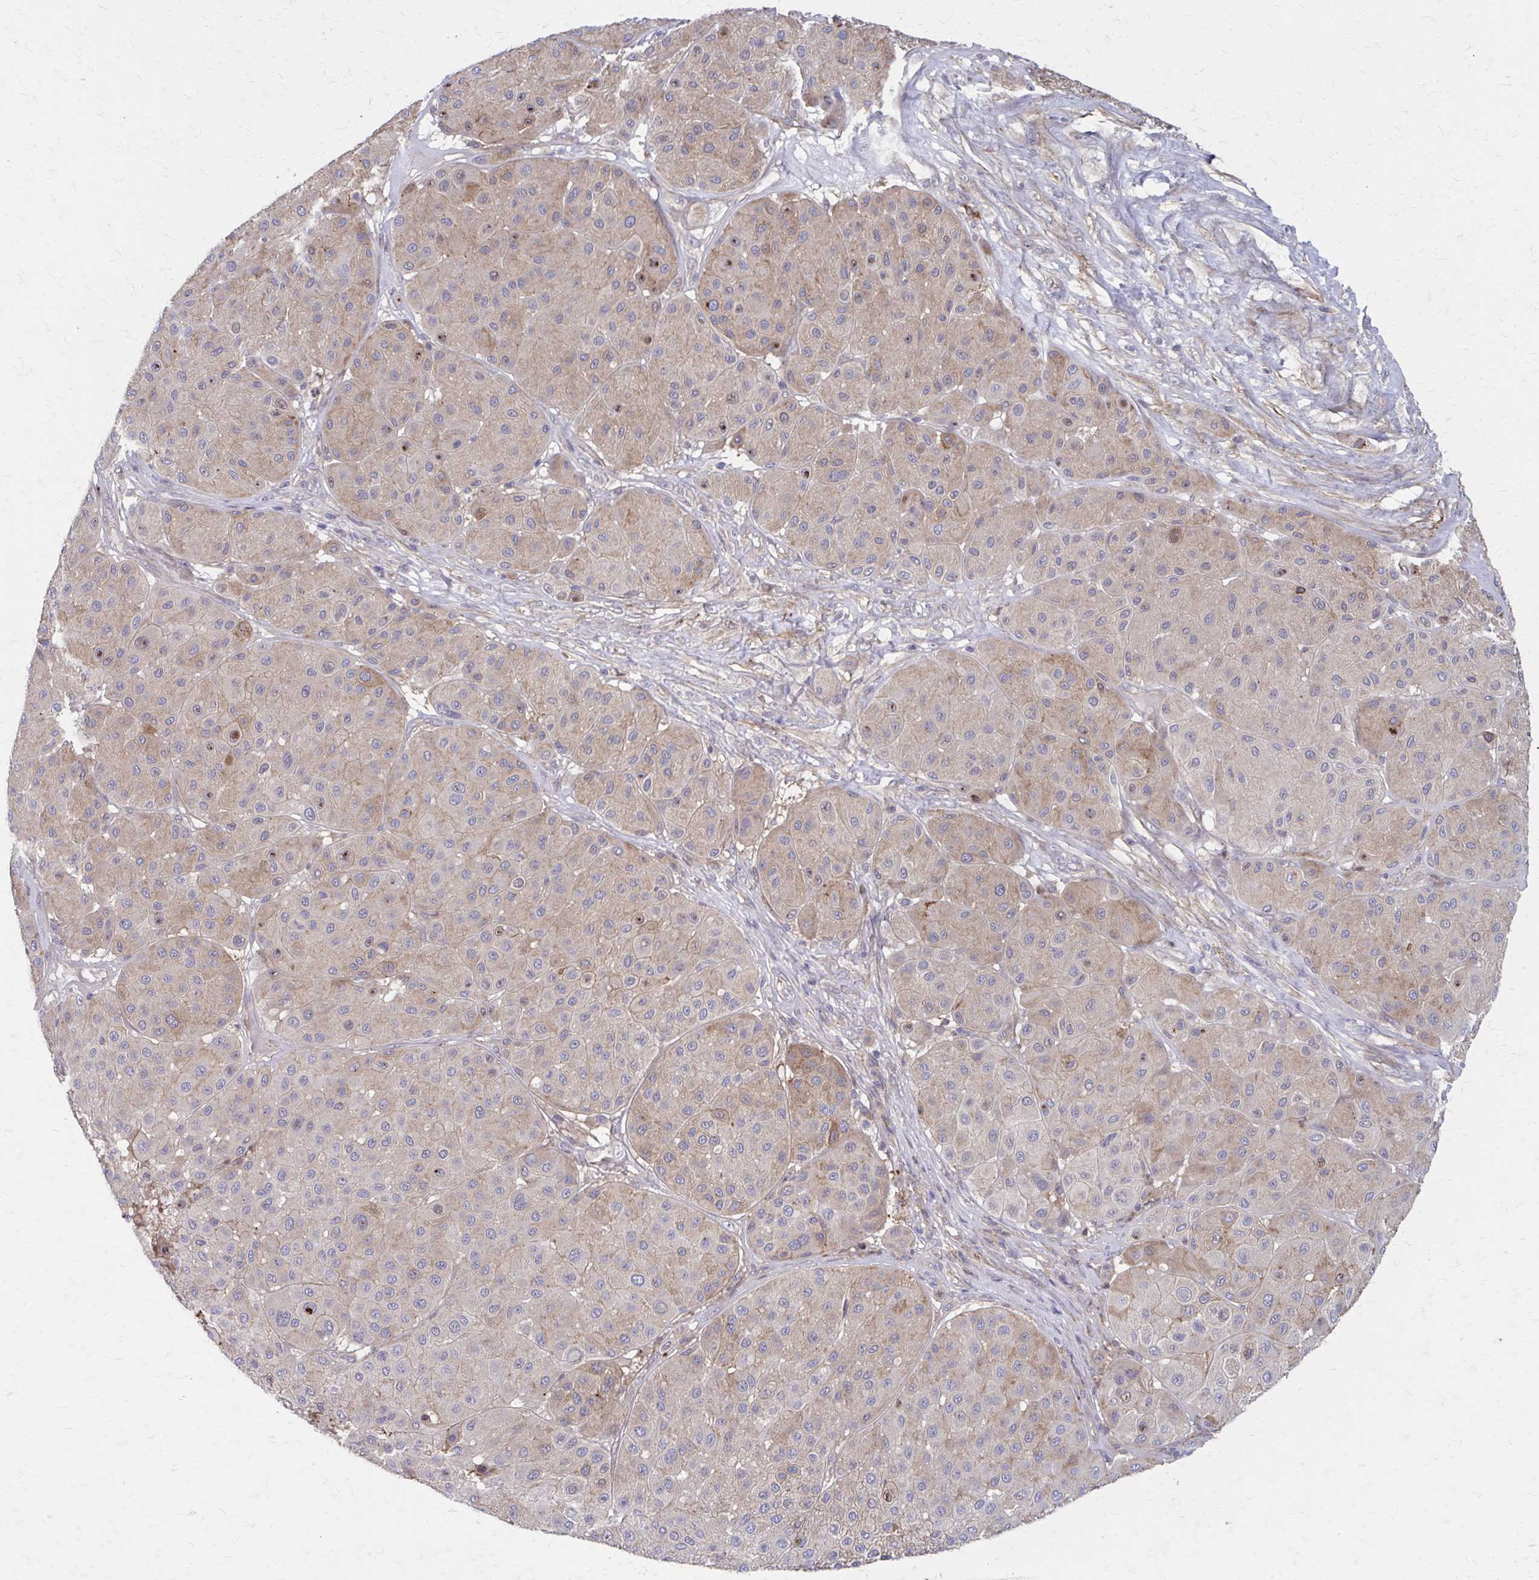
{"staining": {"intensity": "weak", "quantity": "25%-75%", "location": "cytoplasmic/membranous"}, "tissue": "melanoma", "cell_type": "Tumor cells", "image_type": "cancer", "snomed": [{"axis": "morphology", "description": "Malignant melanoma, Metastatic site"}, {"axis": "topography", "description": "Smooth muscle"}], "caption": "Malignant melanoma (metastatic site) stained with a protein marker demonstrates weak staining in tumor cells.", "gene": "MMP14", "patient": {"sex": "male", "age": 41}}